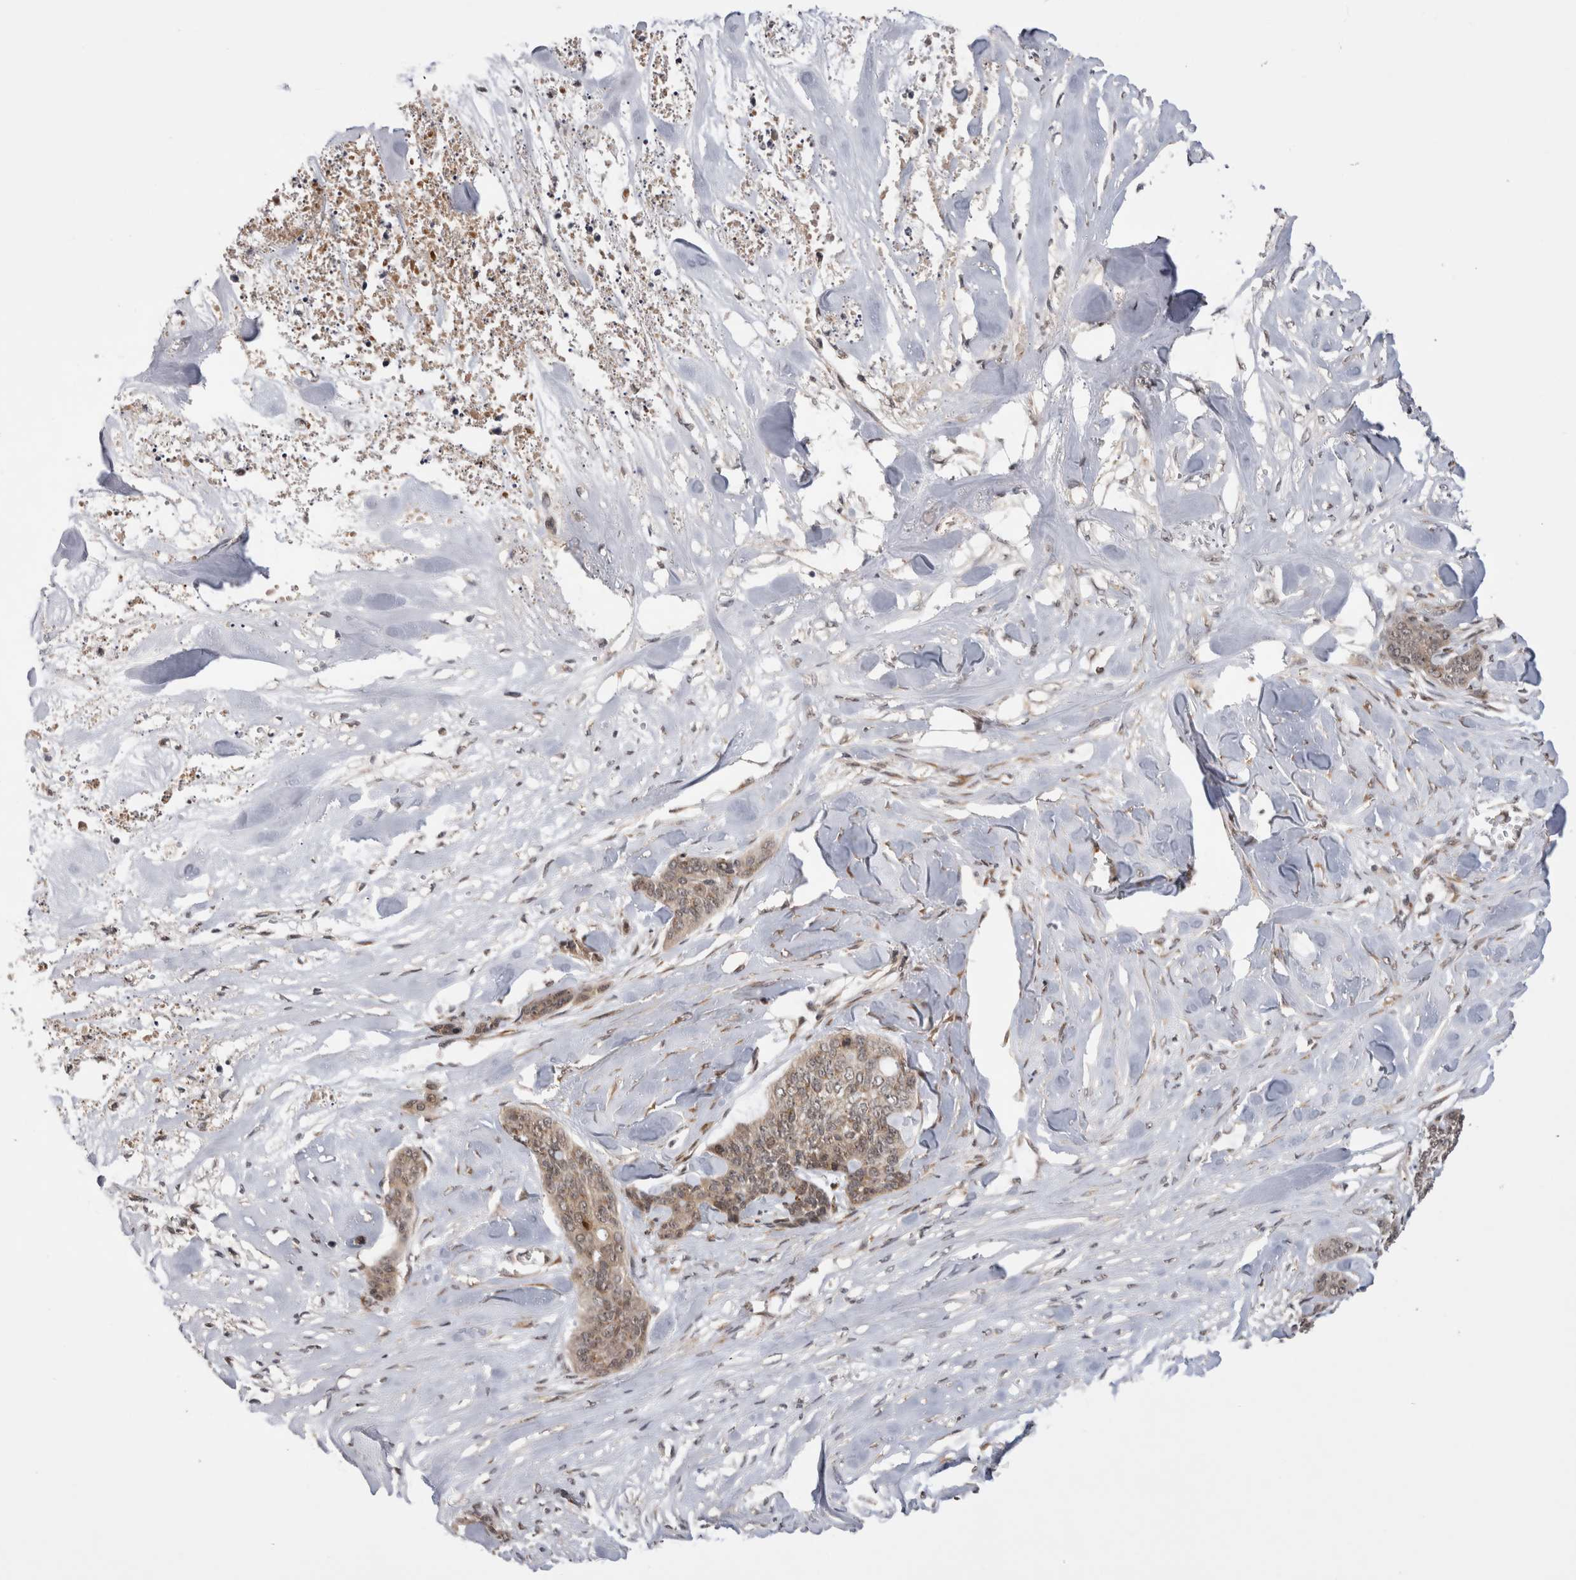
{"staining": {"intensity": "weak", "quantity": ">75%", "location": "cytoplasmic/membranous,nuclear"}, "tissue": "skin cancer", "cell_type": "Tumor cells", "image_type": "cancer", "snomed": [{"axis": "morphology", "description": "Basal cell carcinoma"}, {"axis": "topography", "description": "Skin"}], "caption": "Immunohistochemistry (IHC) photomicrograph of basal cell carcinoma (skin) stained for a protein (brown), which exhibits low levels of weak cytoplasmic/membranous and nuclear expression in approximately >75% of tumor cells.", "gene": "TMEM65", "patient": {"sex": "female", "age": 64}}